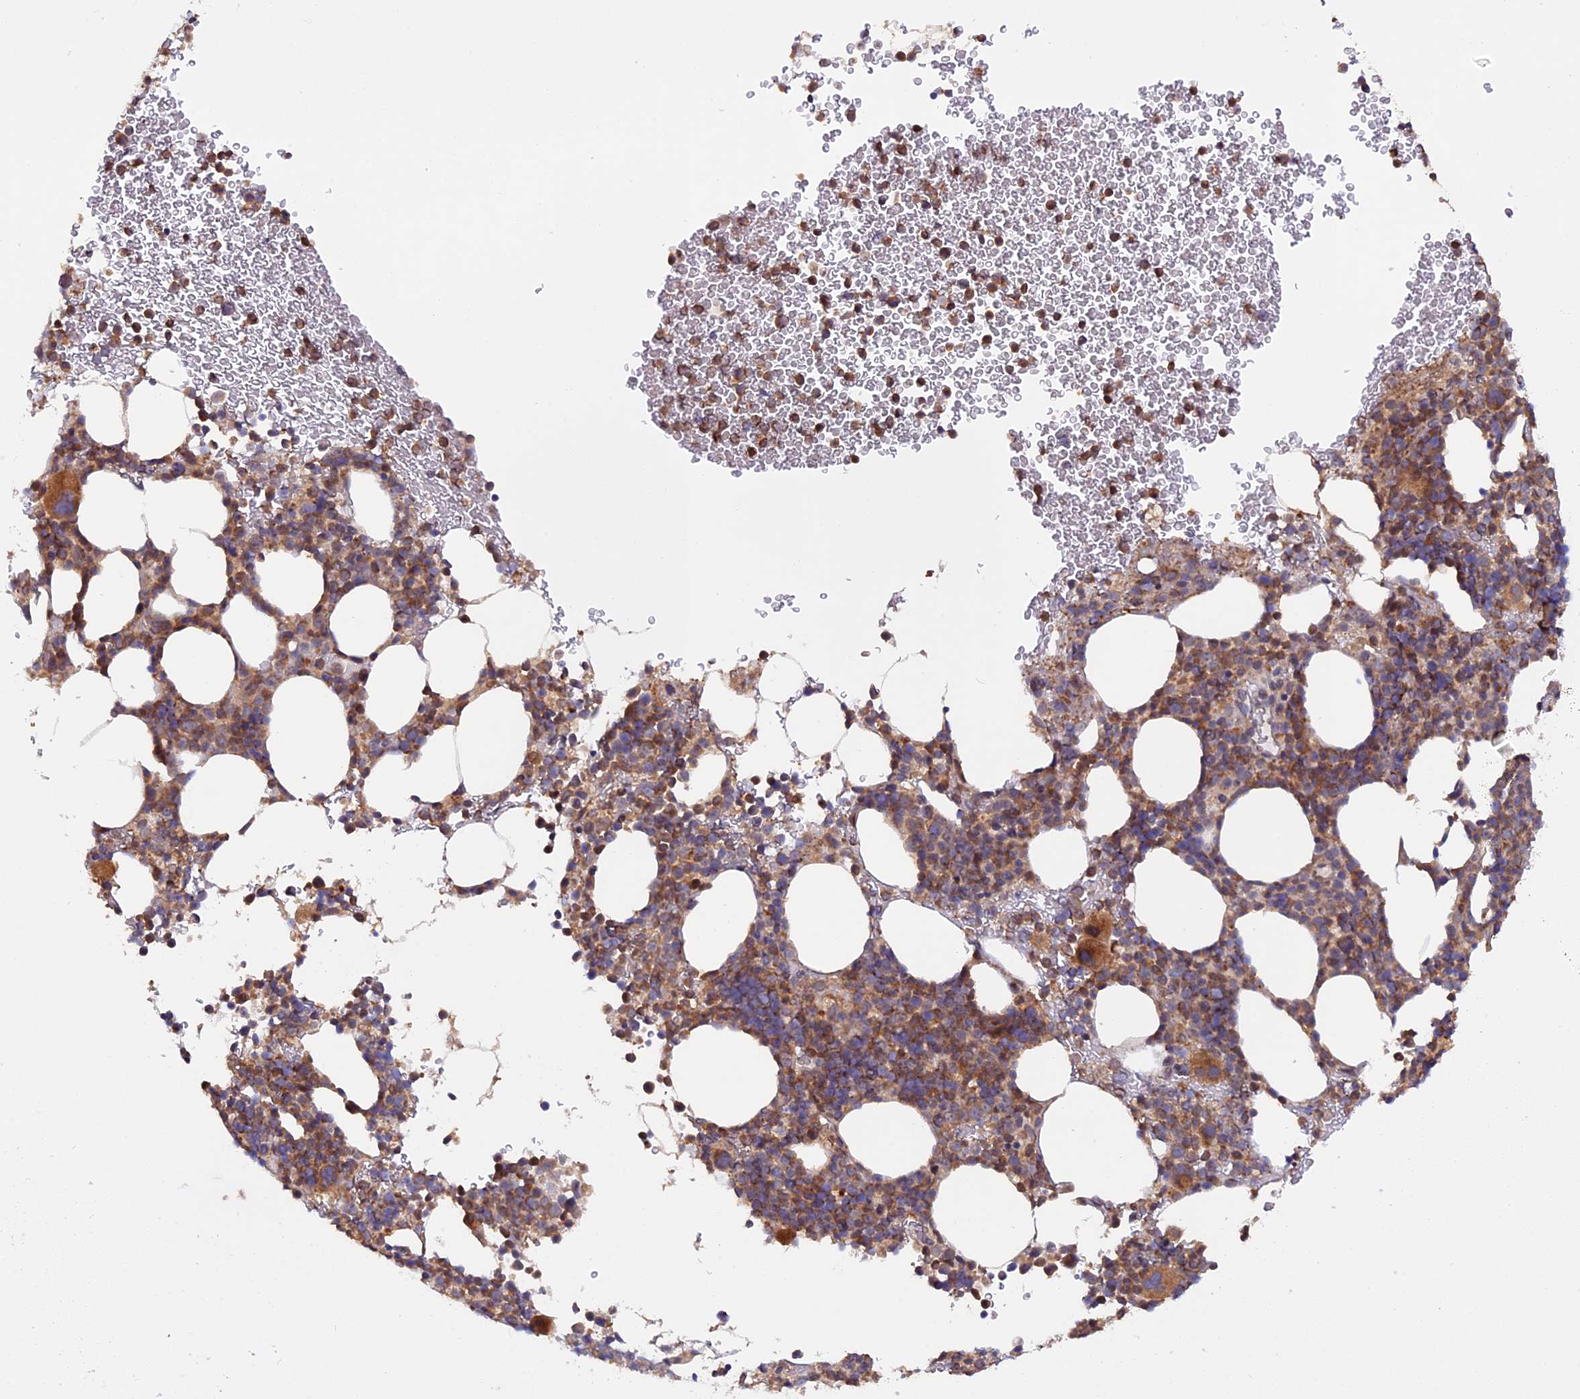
{"staining": {"intensity": "moderate", "quantity": ">75%", "location": "cytoplasmic/membranous"}, "tissue": "bone marrow", "cell_type": "Hematopoietic cells", "image_type": "normal", "snomed": [{"axis": "morphology", "description": "Normal tissue, NOS"}, {"axis": "topography", "description": "Bone marrow"}], "caption": "The image displays a brown stain indicating the presence of a protein in the cytoplasmic/membranous of hematopoietic cells in bone marrow.", "gene": "FERMT1", "patient": {"sex": "female", "age": 82}}